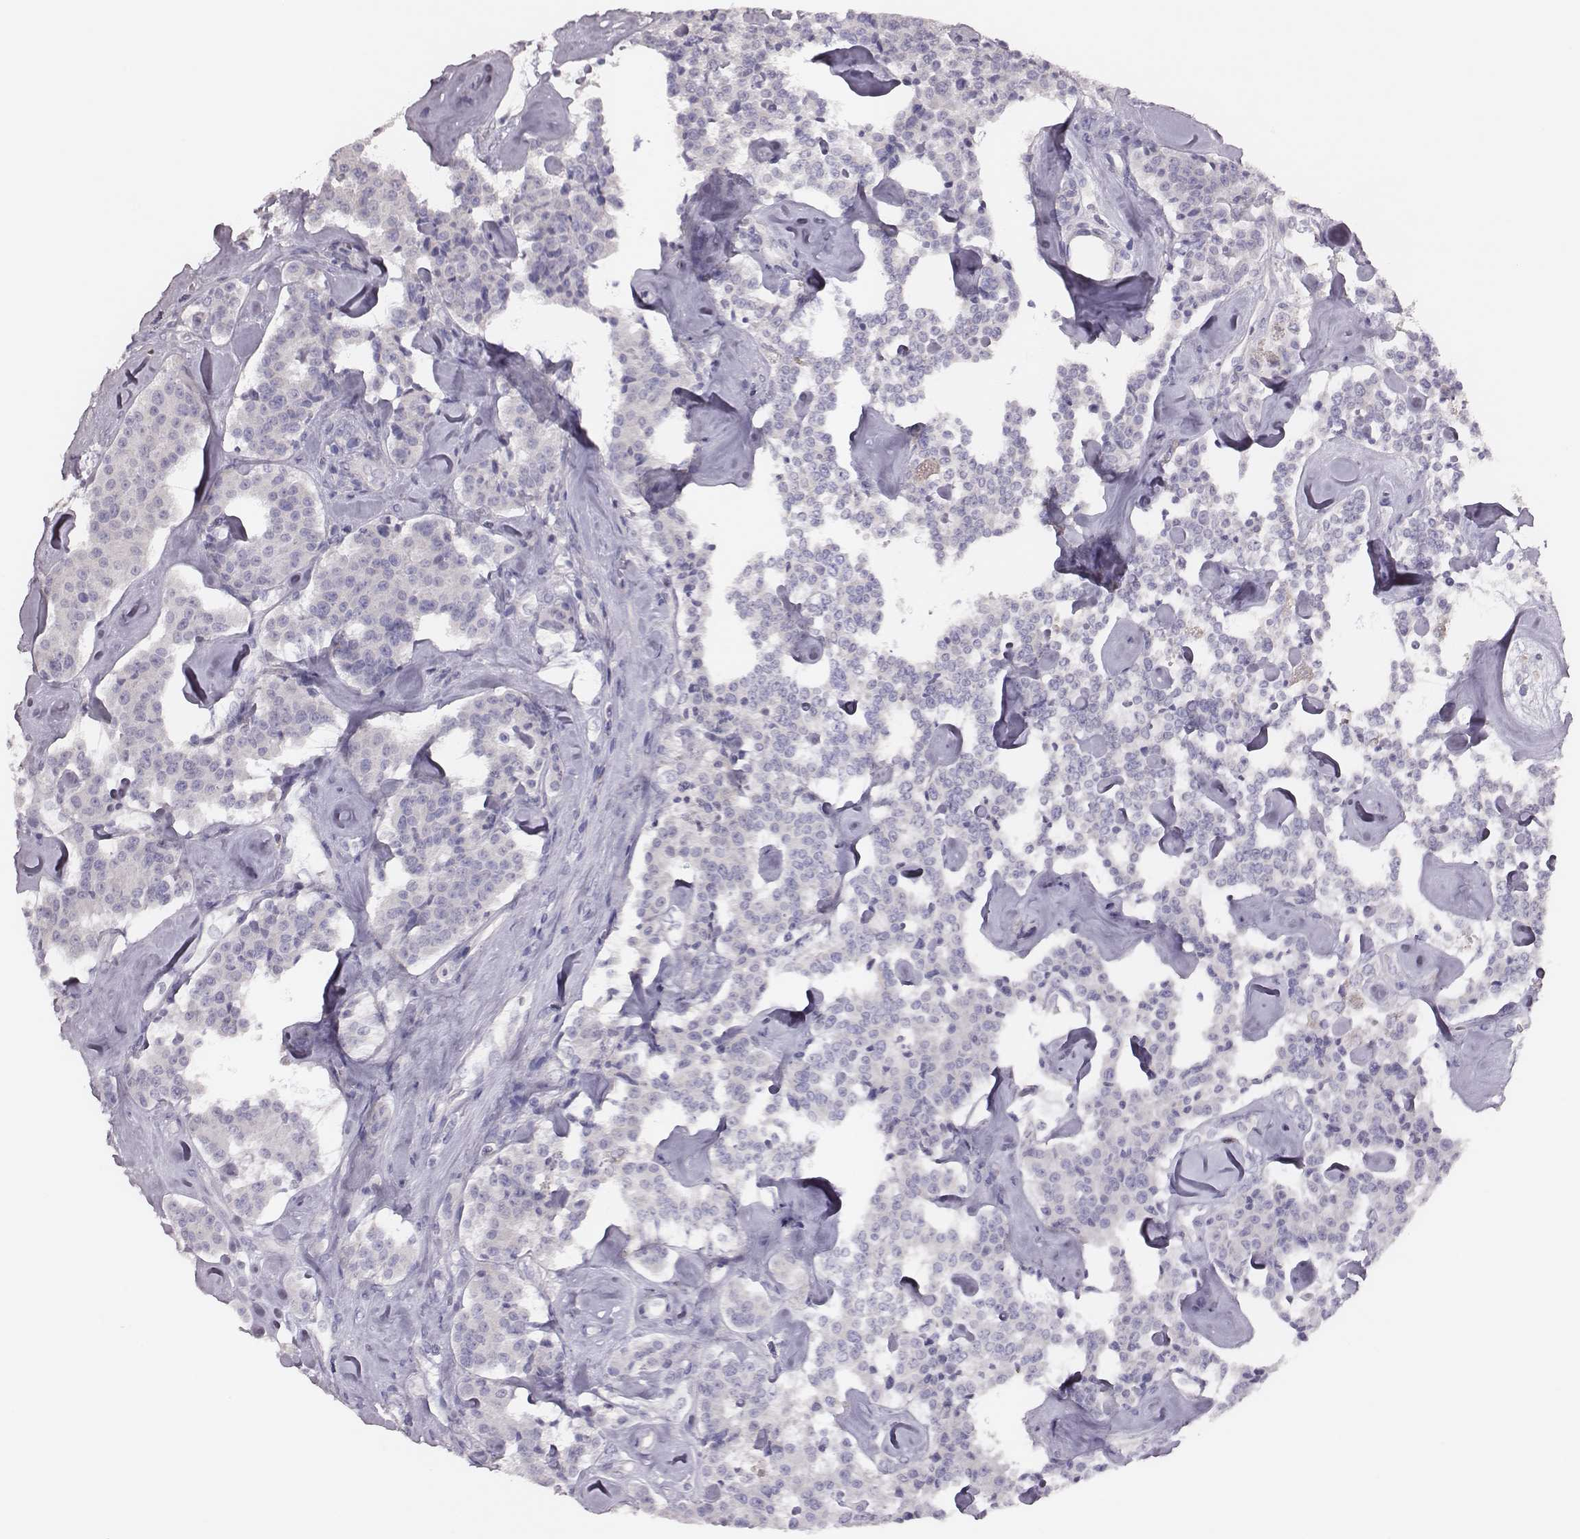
{"staining": {"intensity": "negative", "quantity": "none", "location": "none"}, "tissue": "carcinoid", "cell_type": "Tumor cells", "image_type": "cancer", "snomed": [{"axis": "morphology", "description": "Carcinoid, malignant, NOS"}, {"axis": "topography", "description": "Pancreas"}], "caption": "A high-resolution photomicrograph shows immunohistochemistry staining of carcinoid, which demonstrates no significant expression in tumor cells.", "gene": "P2RY10", "patient": {"sex": "male", "age": 41}}